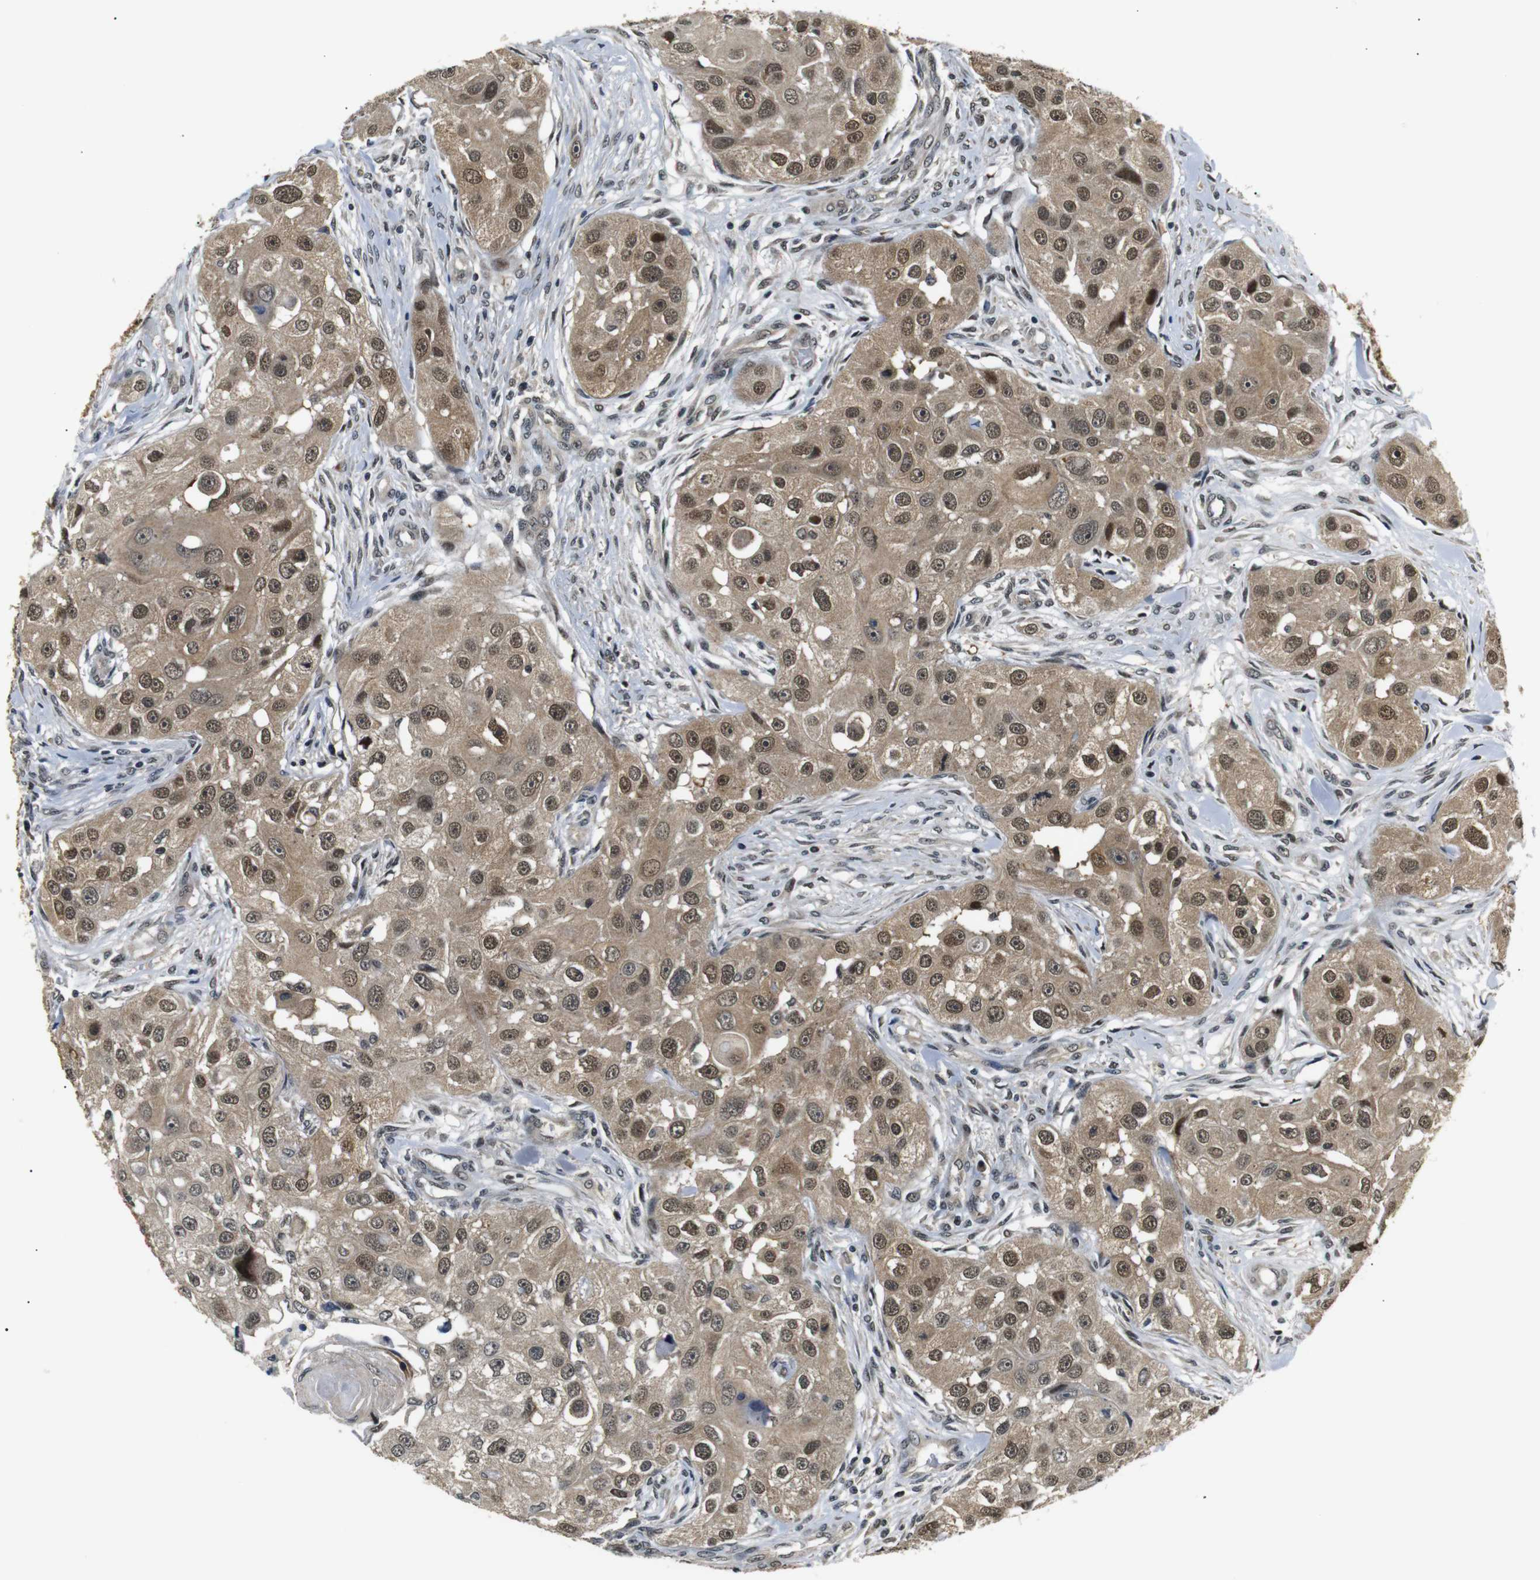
{"staining": {"intensity": "moderate", "quantity": ">75%", "location": "cytoplasmic/membranous,nuclear"}, "tissue": "head and neck cancer", "cell_type": "Tumor cells", "image_type": "cancer", "snomed": [{"axis": "morphology", "description": "Normal tissue, NOS"}, {"axis": "morphology", "description": "Squamous cell carcinoma, NOS"}, {"axis": "topography", "description": "Skeletal muscle"}, {"axis": "topography", "description": "Head-Neck"}], "caption": "Immunohistochemistry (IHC) of head and neck cancer (squamous cell carcinoma) demonstrates medium levels of moderate cytoplasmic/membranous and nuclear staining in about >75% of tumor cells.", "gene": "SKP1", "patient": {"sex": "male", "age": 51}}